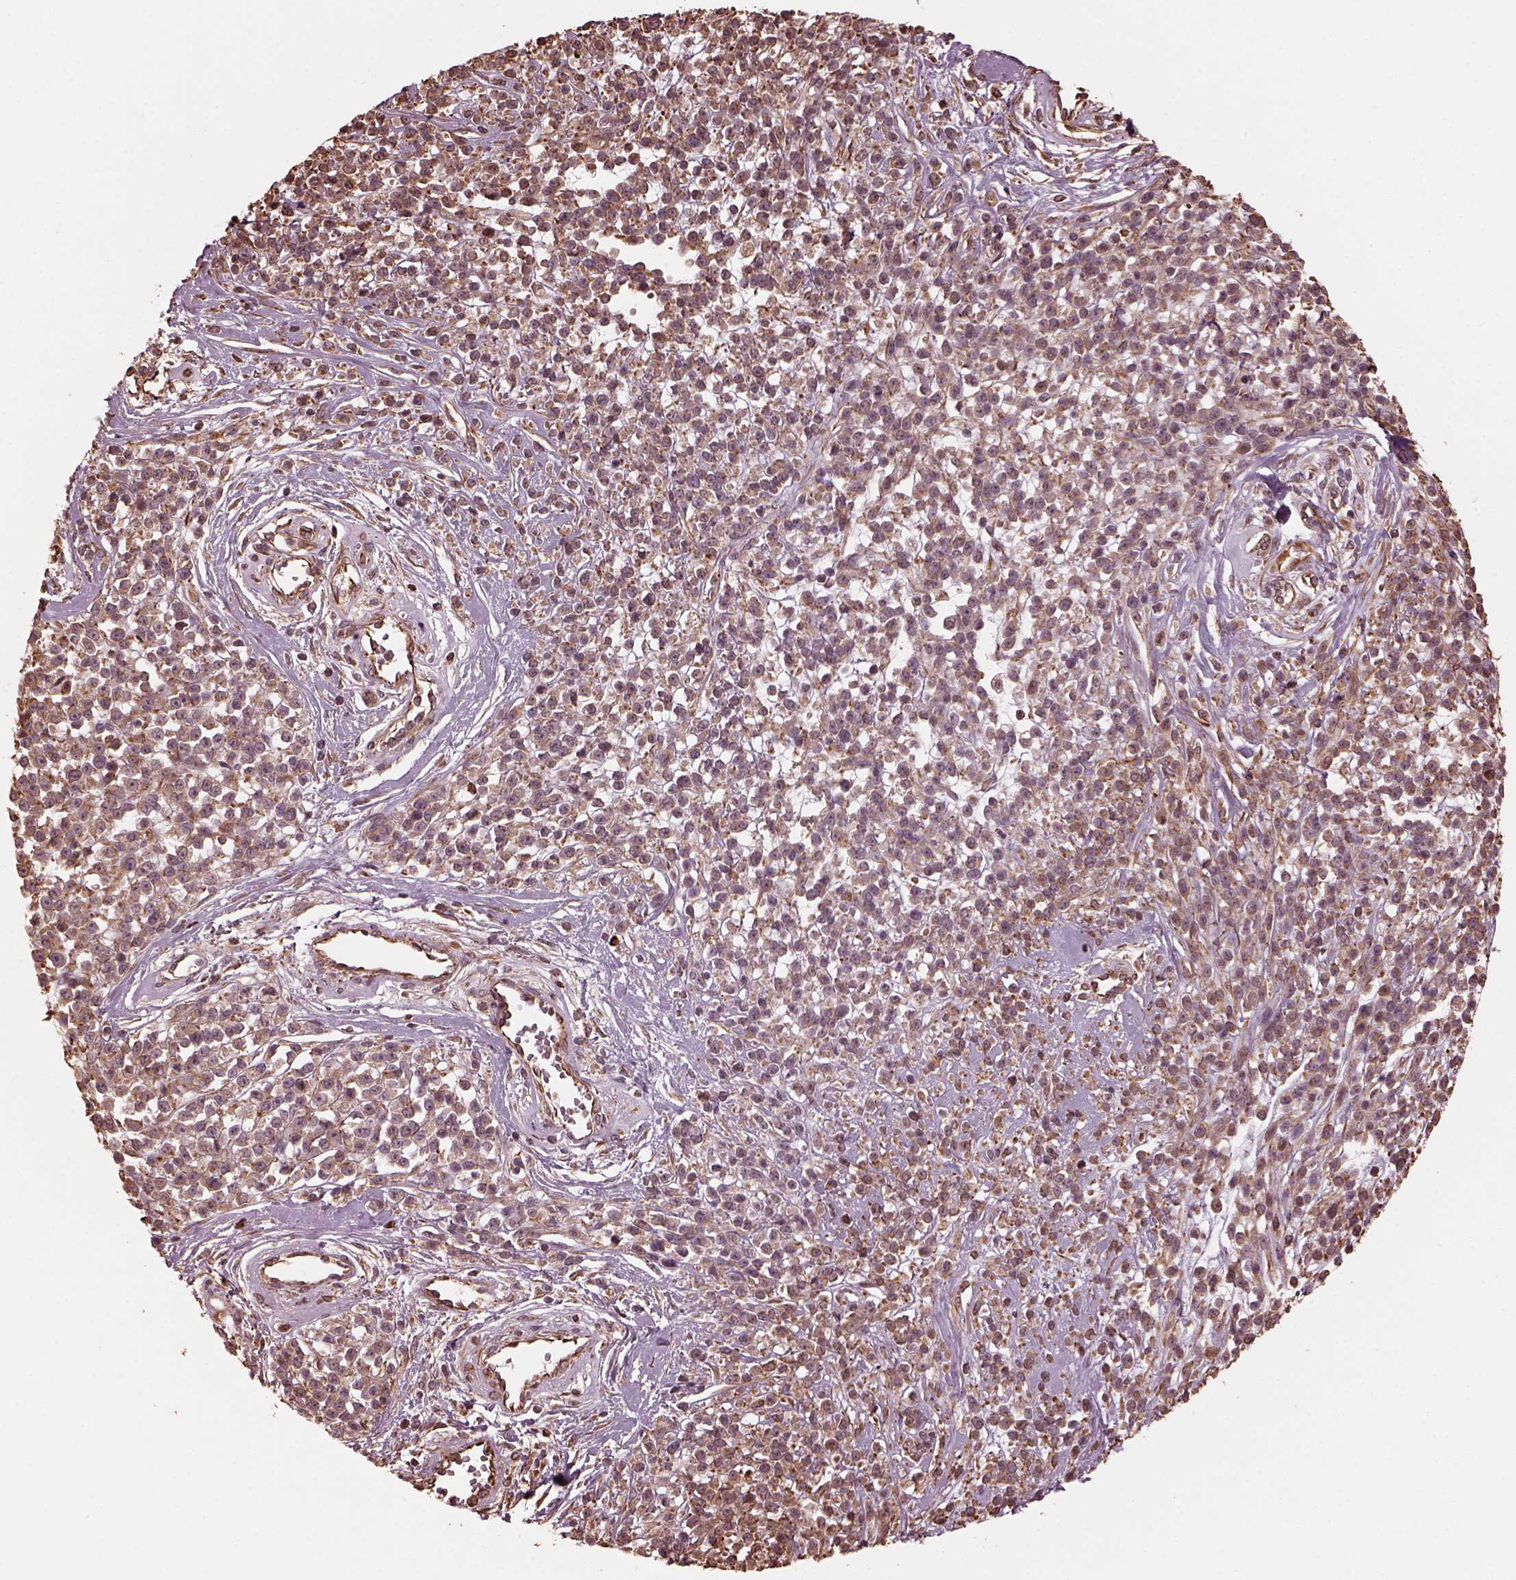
{"staining": {"intensity": "weak", "quantity": ">75%", "location": "cytoplasmic/membranous"}, "tissue": "melanoma", "cell_type": "Tumor cells", "image_type": "cancer", "snomed": [{"axis": "morphology", "description": "Malignant melanoma, NOS"}, {"axis": "topography", "description": "Skin"}, {"axis": "topography", "description": "Skin of trunk"}], "caption": "About >75% of tumor cells in malignant melanoma display weak cytoplasmic/membranous protein positivity as visualized by brown immunohistochemical staining.", "gene": "GTPBP1", "patient": {"sex": "male", "age": 74}}